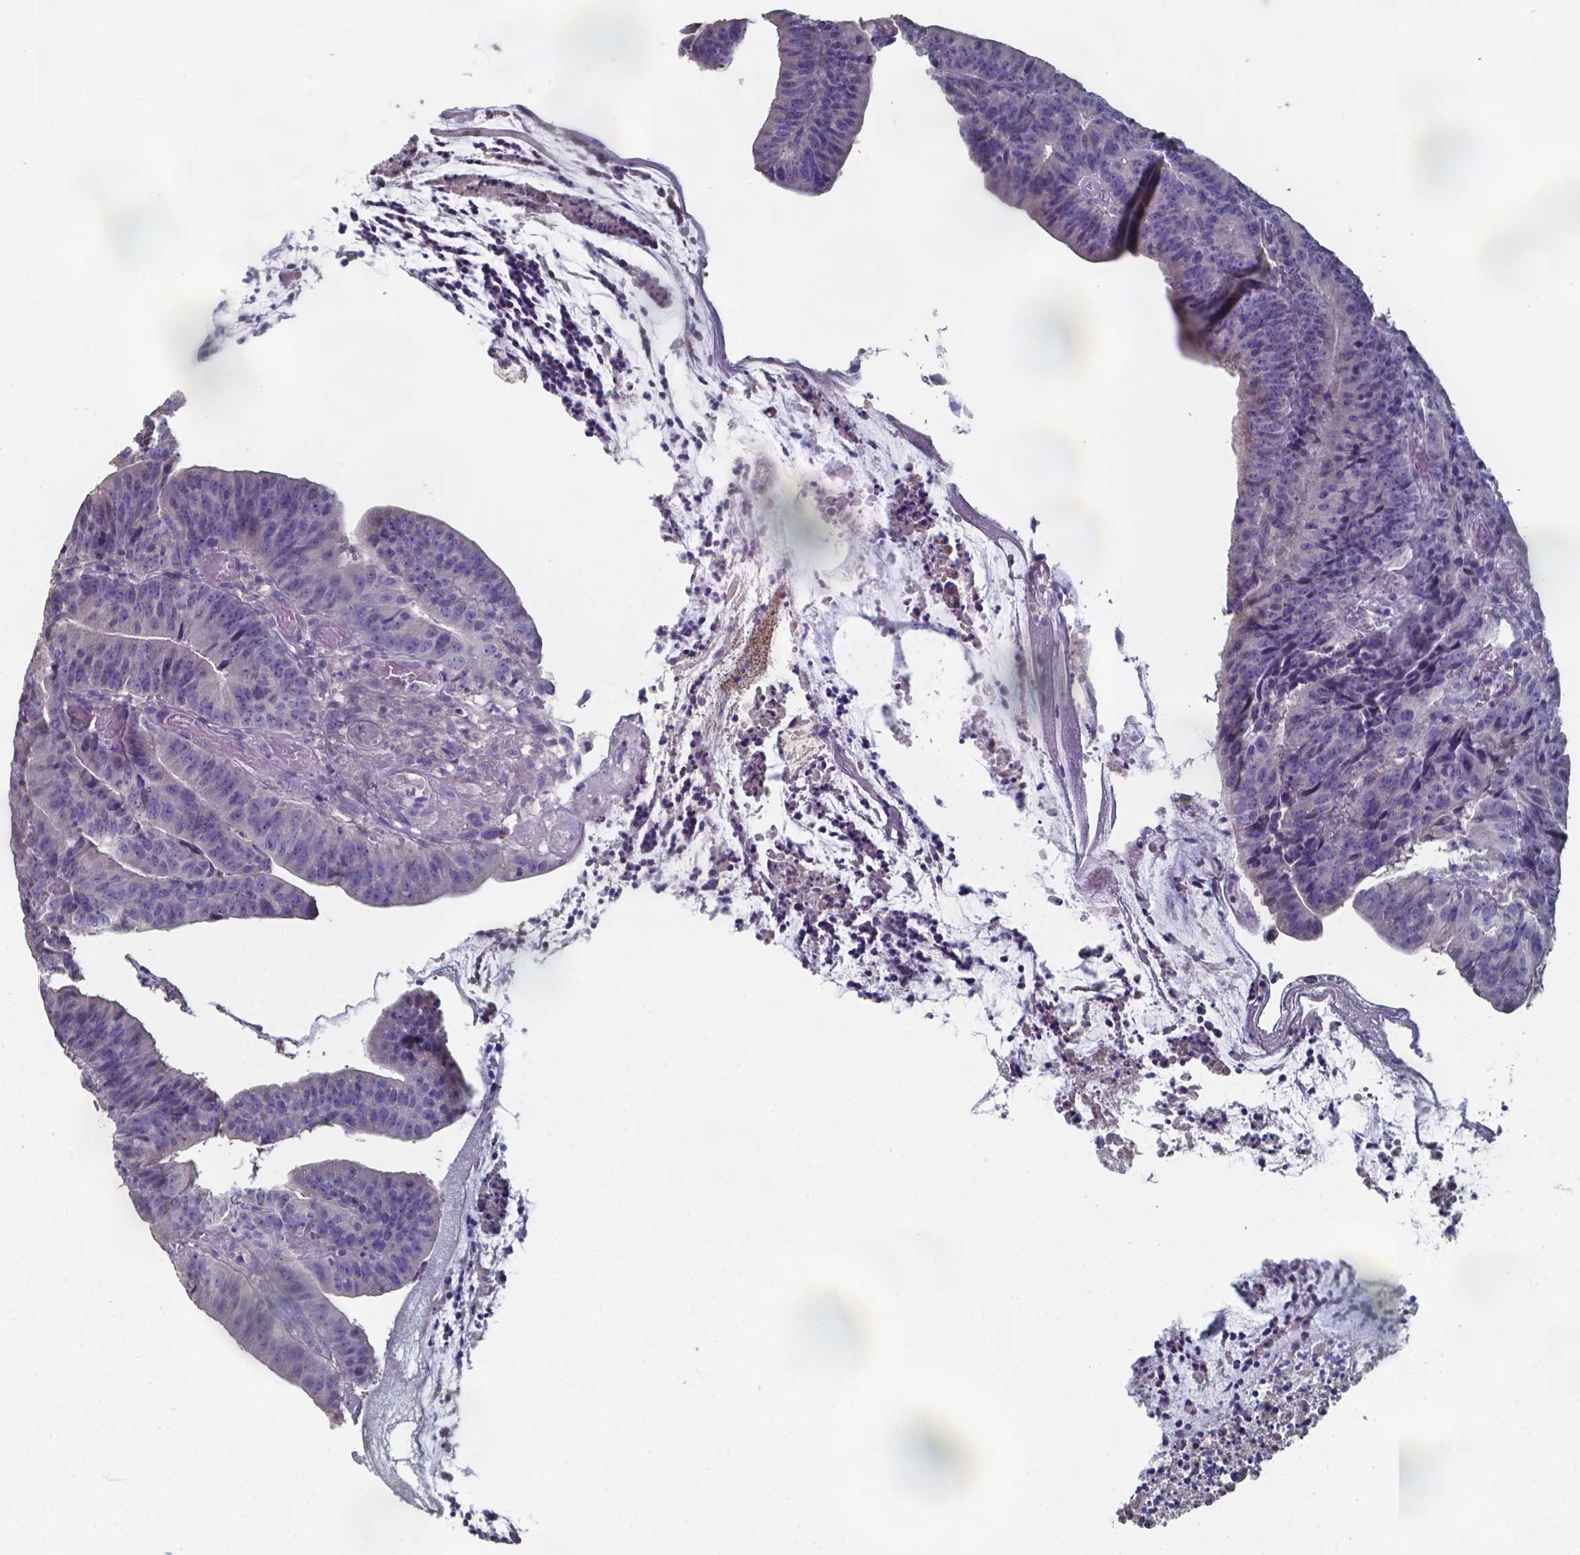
{"staining": {"intensity": "negative", "quantity": "none", "location": "none"}, "tissue": "colorectal cancer", "cell_type": "Tumor cells", "image_type": "cancer", "snomed": [{"axis": "morphology", "description": "Adenocarcinoma, NOS"}, {"axis": "topography", "description": "Colon"}], "caption": "Photomicrograph shows no significant protein expression in tumor cells of colorectal cancer (adenocarcinoma). (DAB IHC visualized using brightfield microscopy, high magnification).", "gene": "FOXJ1", "patient": {"sex": "female", "age": 78}}